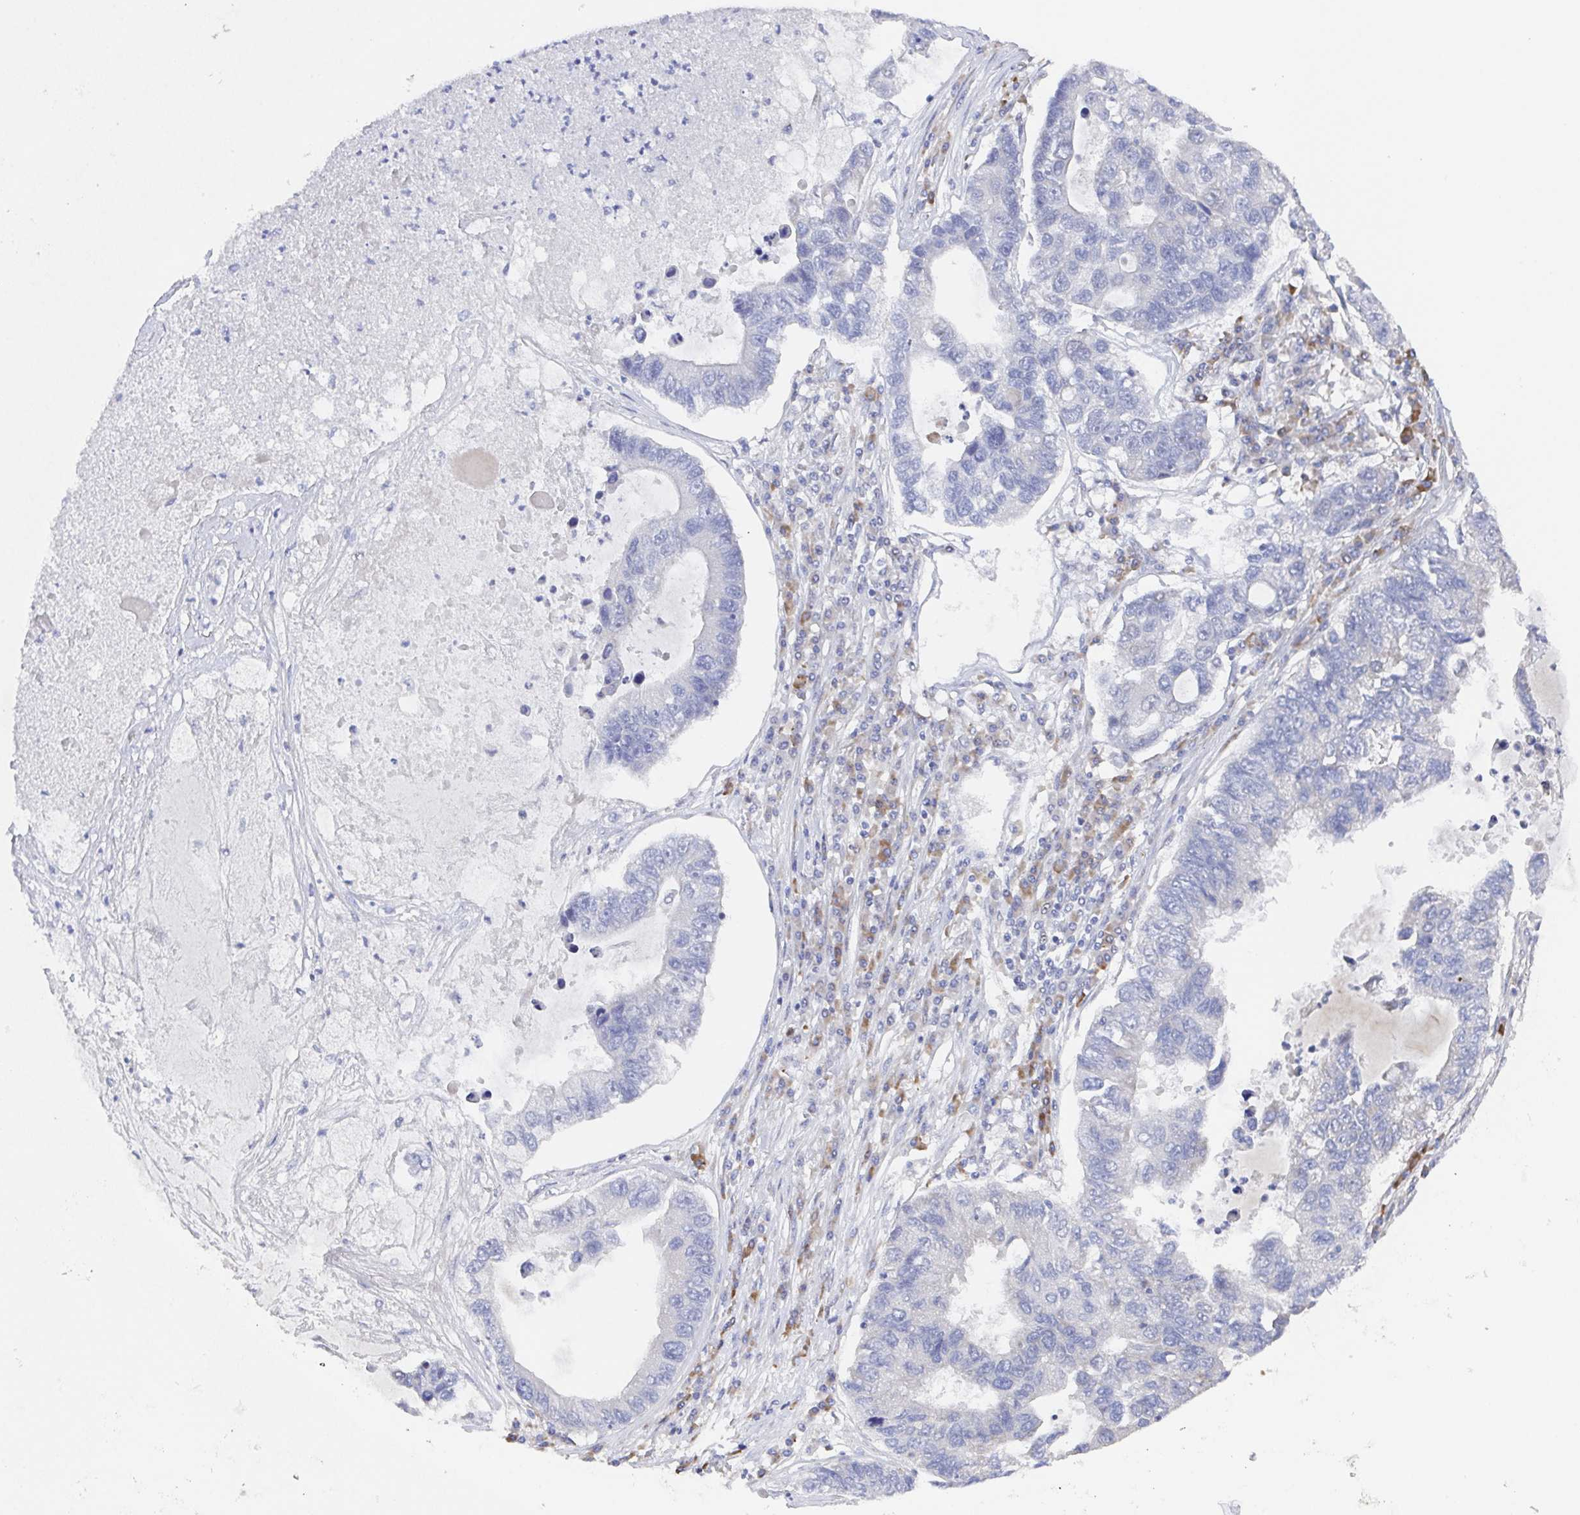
{"staining": {"intensity": "negative", "quantity": "none", "location": "none"}, "tissue": "lung cancer", "cell_type": "Tumor cells", "image_type": "cancer", "snomed": [{"axis": "morphology", "description": "Adenocarcinoma, NOS"}, {"axis": "topography", "description": "Bronchus"}, {"axis": "topography", "description": "Lung"}], "caption": "Immunohistochemistry (IHC) image of adenocarcinoma (lung) stained for a protein (brown), which displays no expression in tumor cells.", "gene": "POU2F3", "patient": {"sex": "female", "age": 51}}